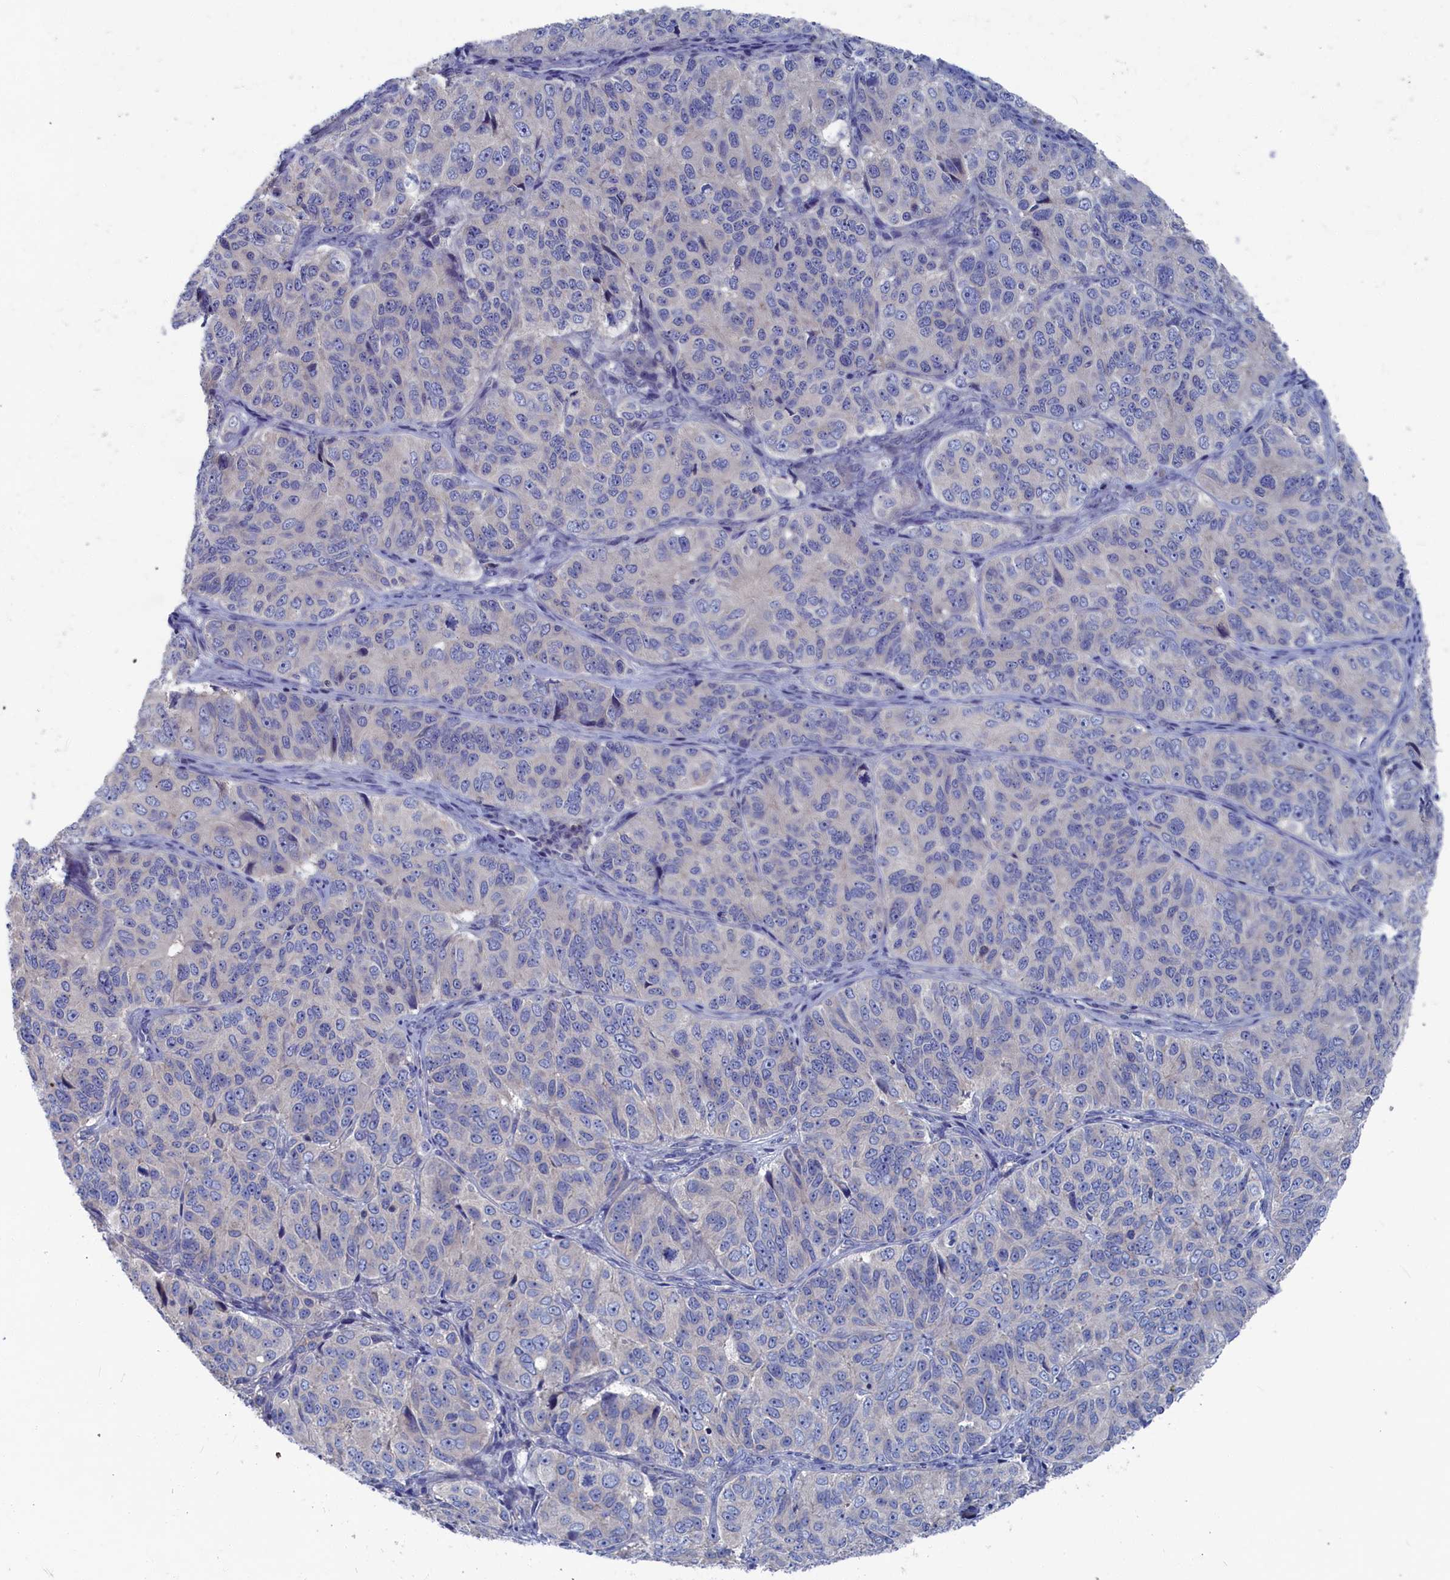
{"staining": {"intensity": "negative", "quantity": "none", "location": "none"}, "tissue": "ovarian cancer", "cell_type": "Tumor cells", "image_type": "cancer", "snomed": [{"axis": "morphology", "description": "Carcinoma, endometroid"}, {"axis": "topography", "description": "Ovary"}], "caption": "A high-resolution micrograph shows IHC staining of endometroid carcinoma (ovarian), which demonstrates no significant positivity in tumor cells. (Brightfield microscopy of DAB immunohistochemistry at high magnification).", "gene": "CEND1", "patient": {"sex": "female", "age": 51}}